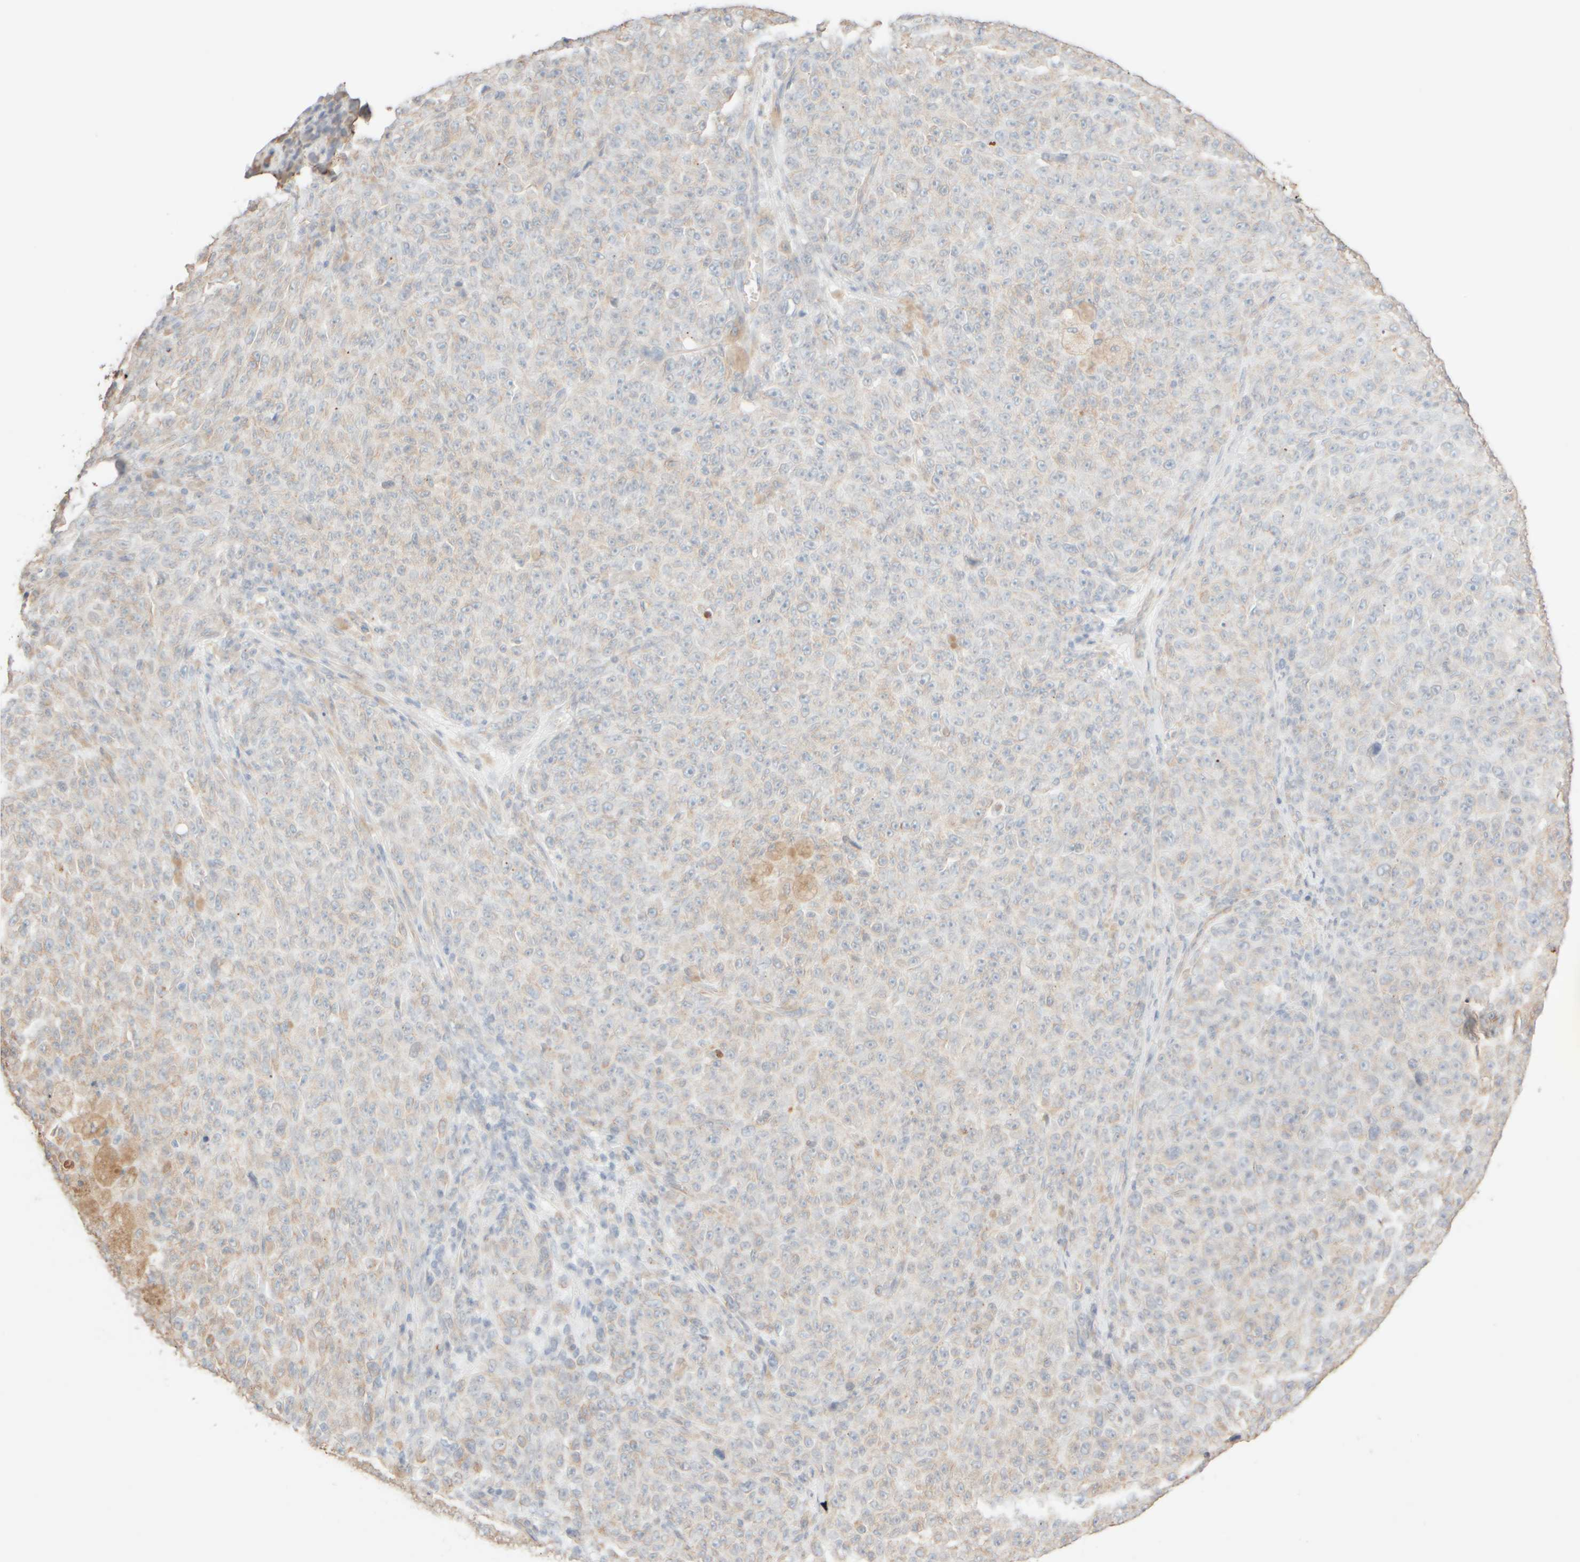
{"staining": {"intensity": "weak", "quantity": "25%-75%", "location": "cytoplasmic/membranous"}, "tissue": "melanoma", "cell_type": "Tumor cells", "image_type": "cancer", "snomed": [{"axis": "morphology", "description": "Malignant melanoma, NOS"}, {"axis": "topography", "description": "Skin"}], "caption": "Melanoma stained with a protein marker displays weak staining in tumor cells.", "gene": "KRT15", "patient": {"sex": "female", "age": 82}}